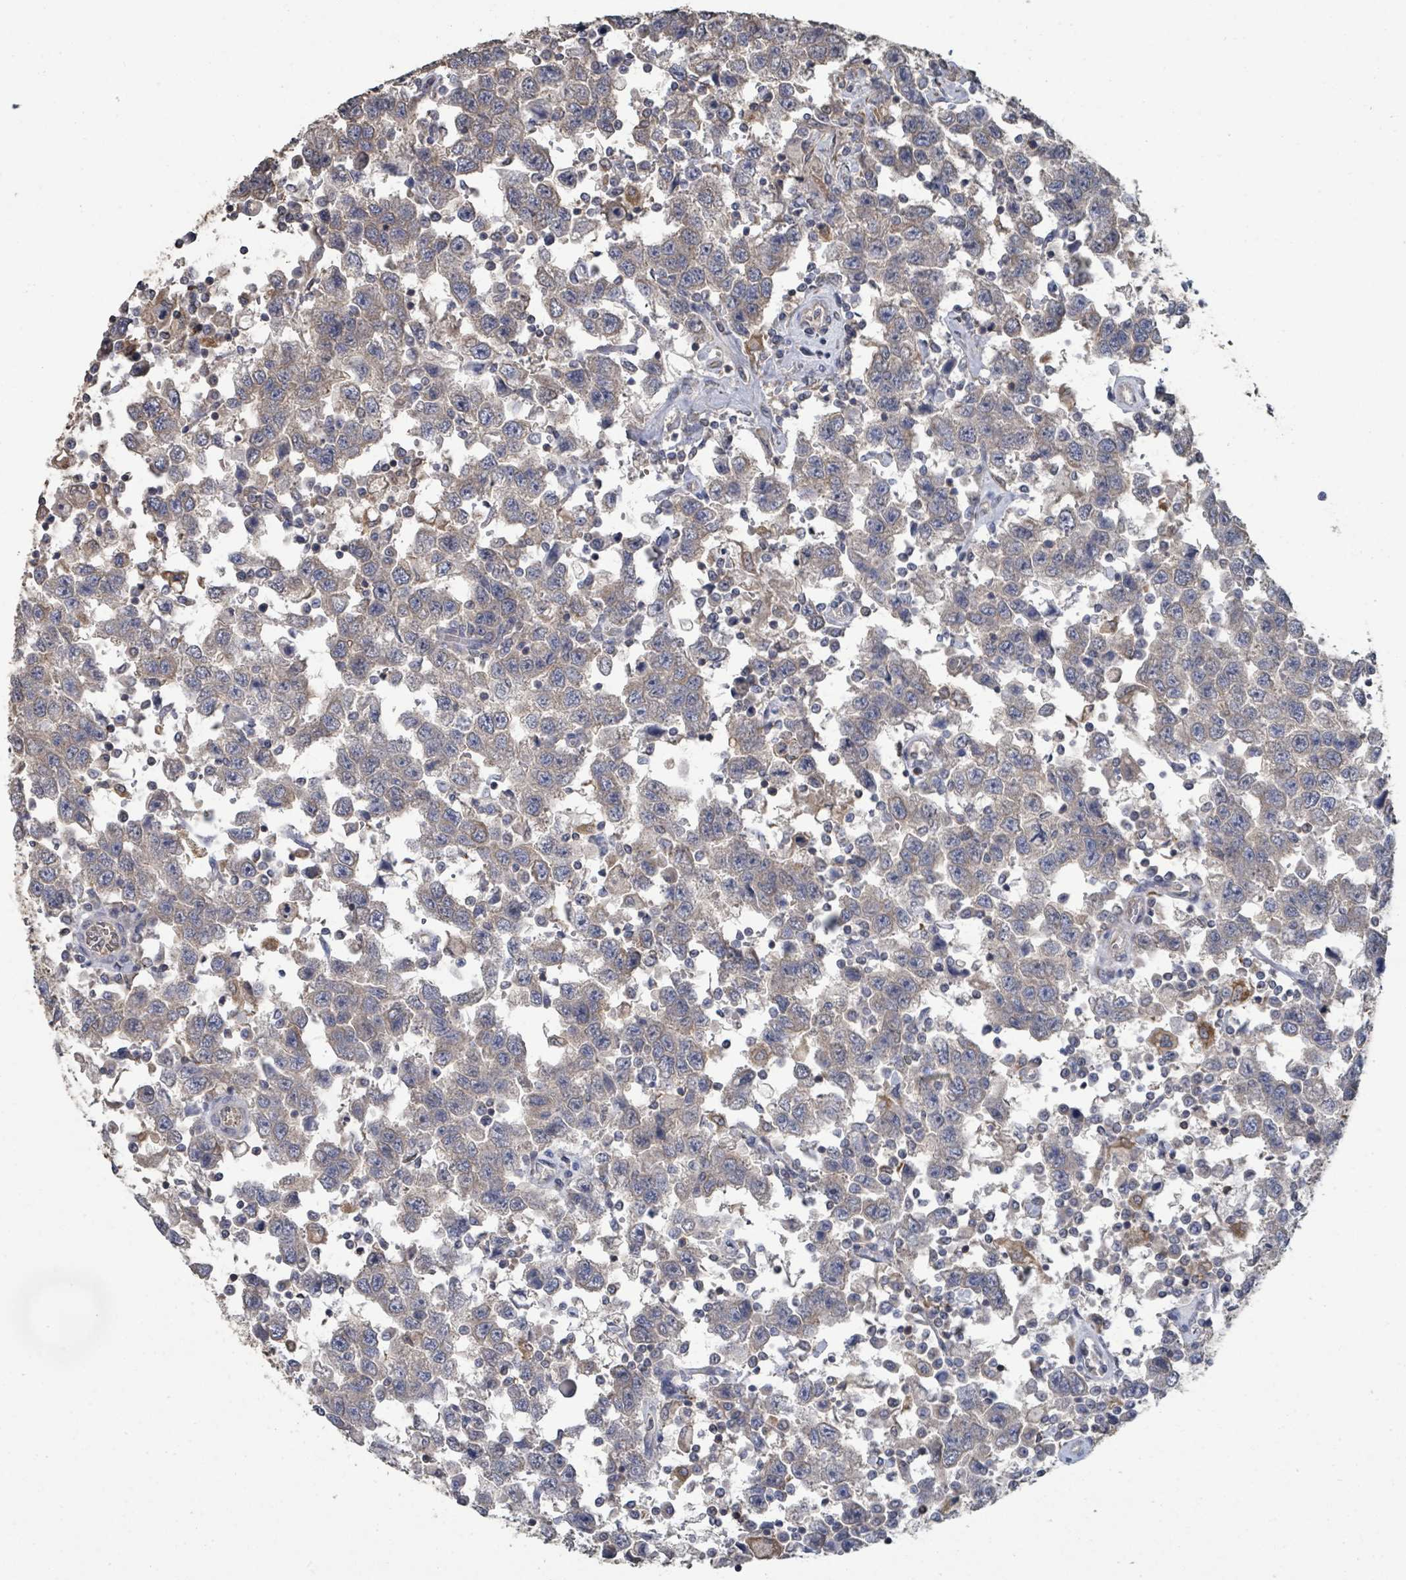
{"staining": {"intensity": "weak", "quantity": "<25%", "location": "cytoplasmic/membranous"}, "tissue": "testis cancer", "cell_type": "Tumor cells", "image_type": "cancer", "snomed": [{"axis": "morphology", "description": "Seminoma, NOS"}, {"axis": "topography", "description": "Testis"}], "caption": "A high-resolution histopathology image shows IHC staining of seminoma (testis), which demonstrates no significant positivity in tumor cells.", "gene": "SLC9A7", "patient": {"sex": "male", "age": 41}}